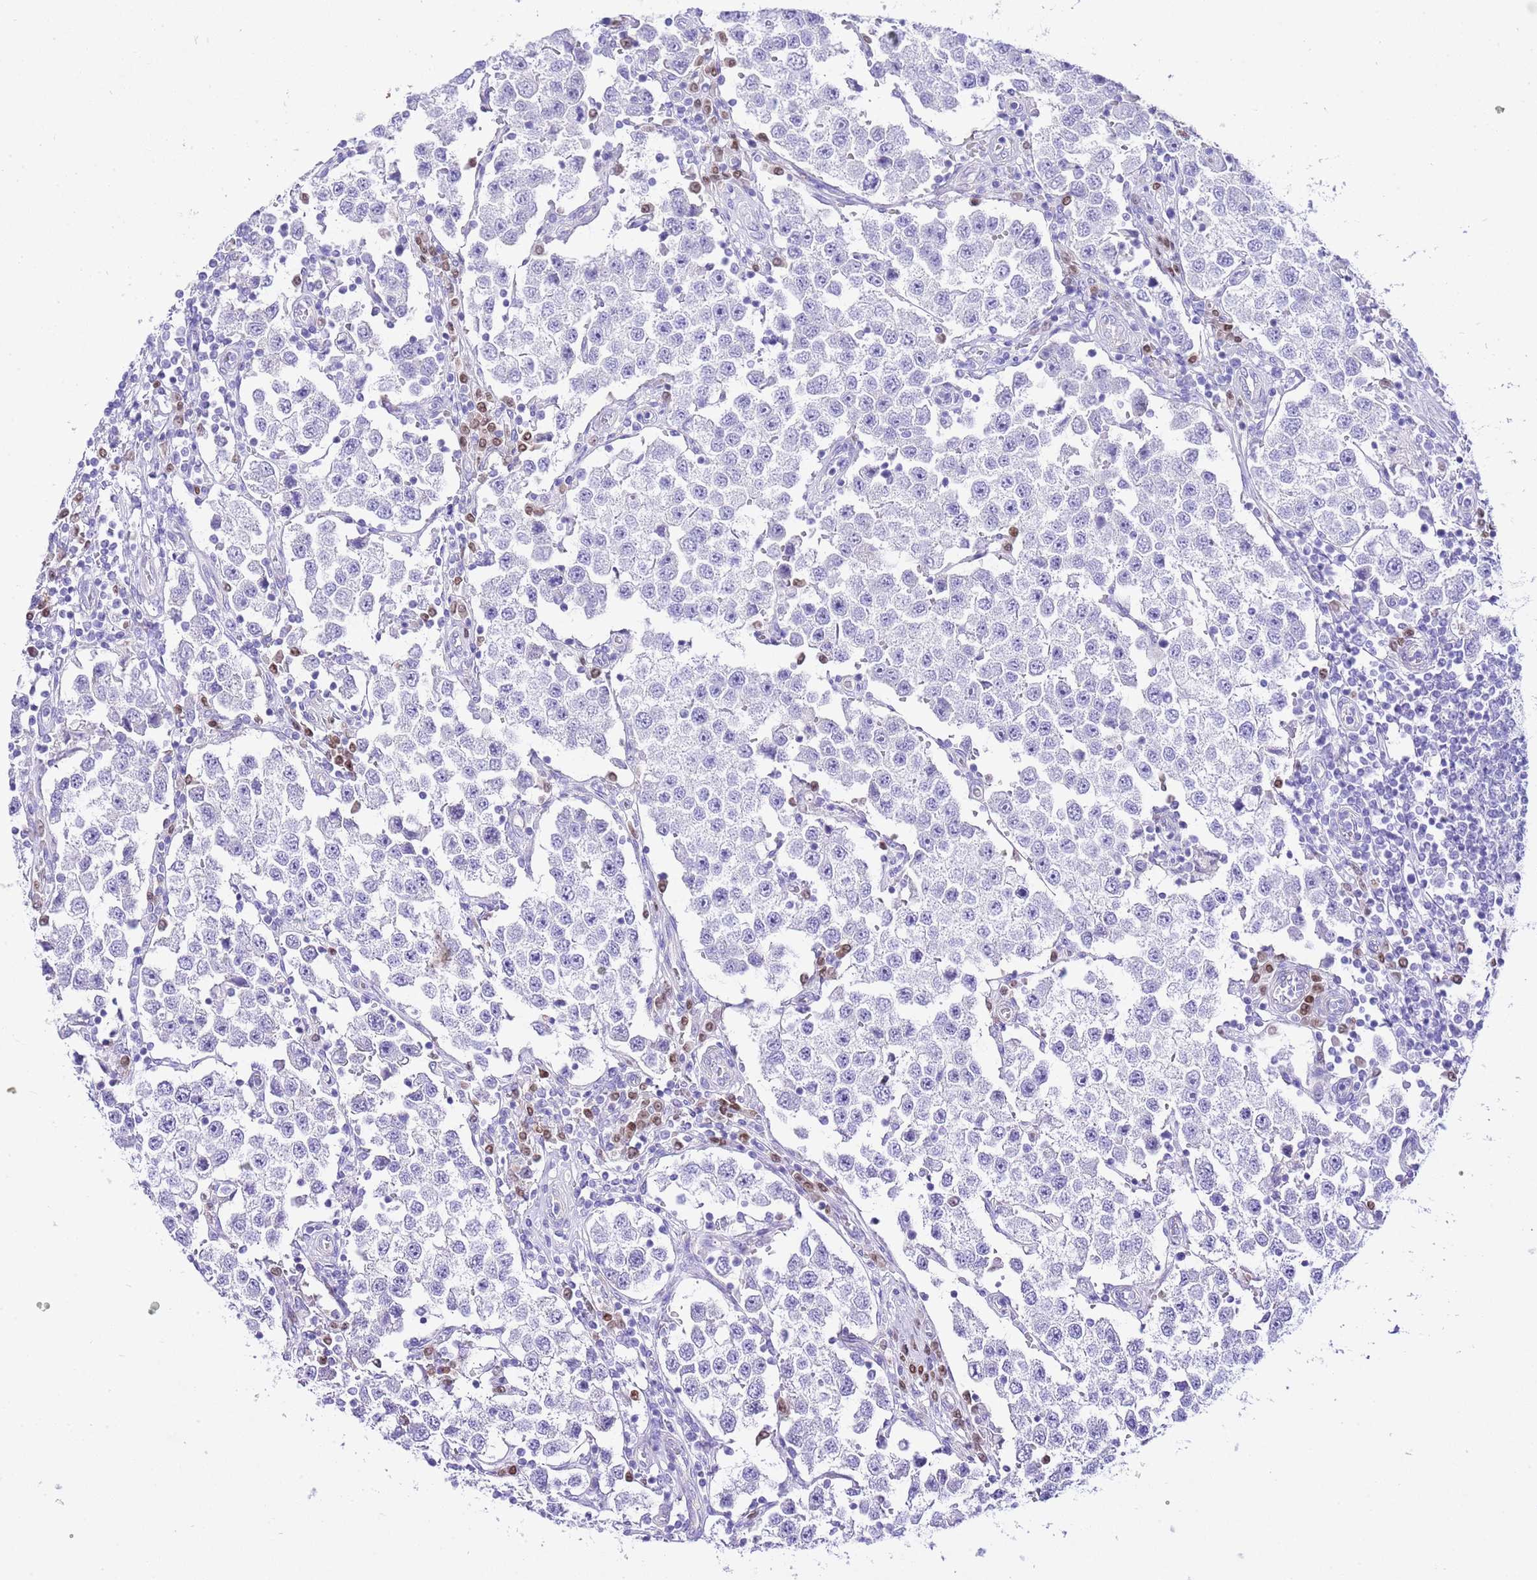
{"staining": {"intensity": "negative", "quantity": "none", "location": "none"}, "tissue": "testis cancer", "cell_type": "Tumor cells", "image_type": "cancer", "snomed": [{"axis": "morphology", "description": "Seminoma, NOS"}, {"axis": "topography", "description": "Testis"}], "caption": "DAB (3,3'-diaminobenzidine) immunohistochemical staining of human seminoma (testis) displays no significant staining in tumor cells.", "gene": "BHLHA15", "patient": {"sex": "male", "age": 37}}